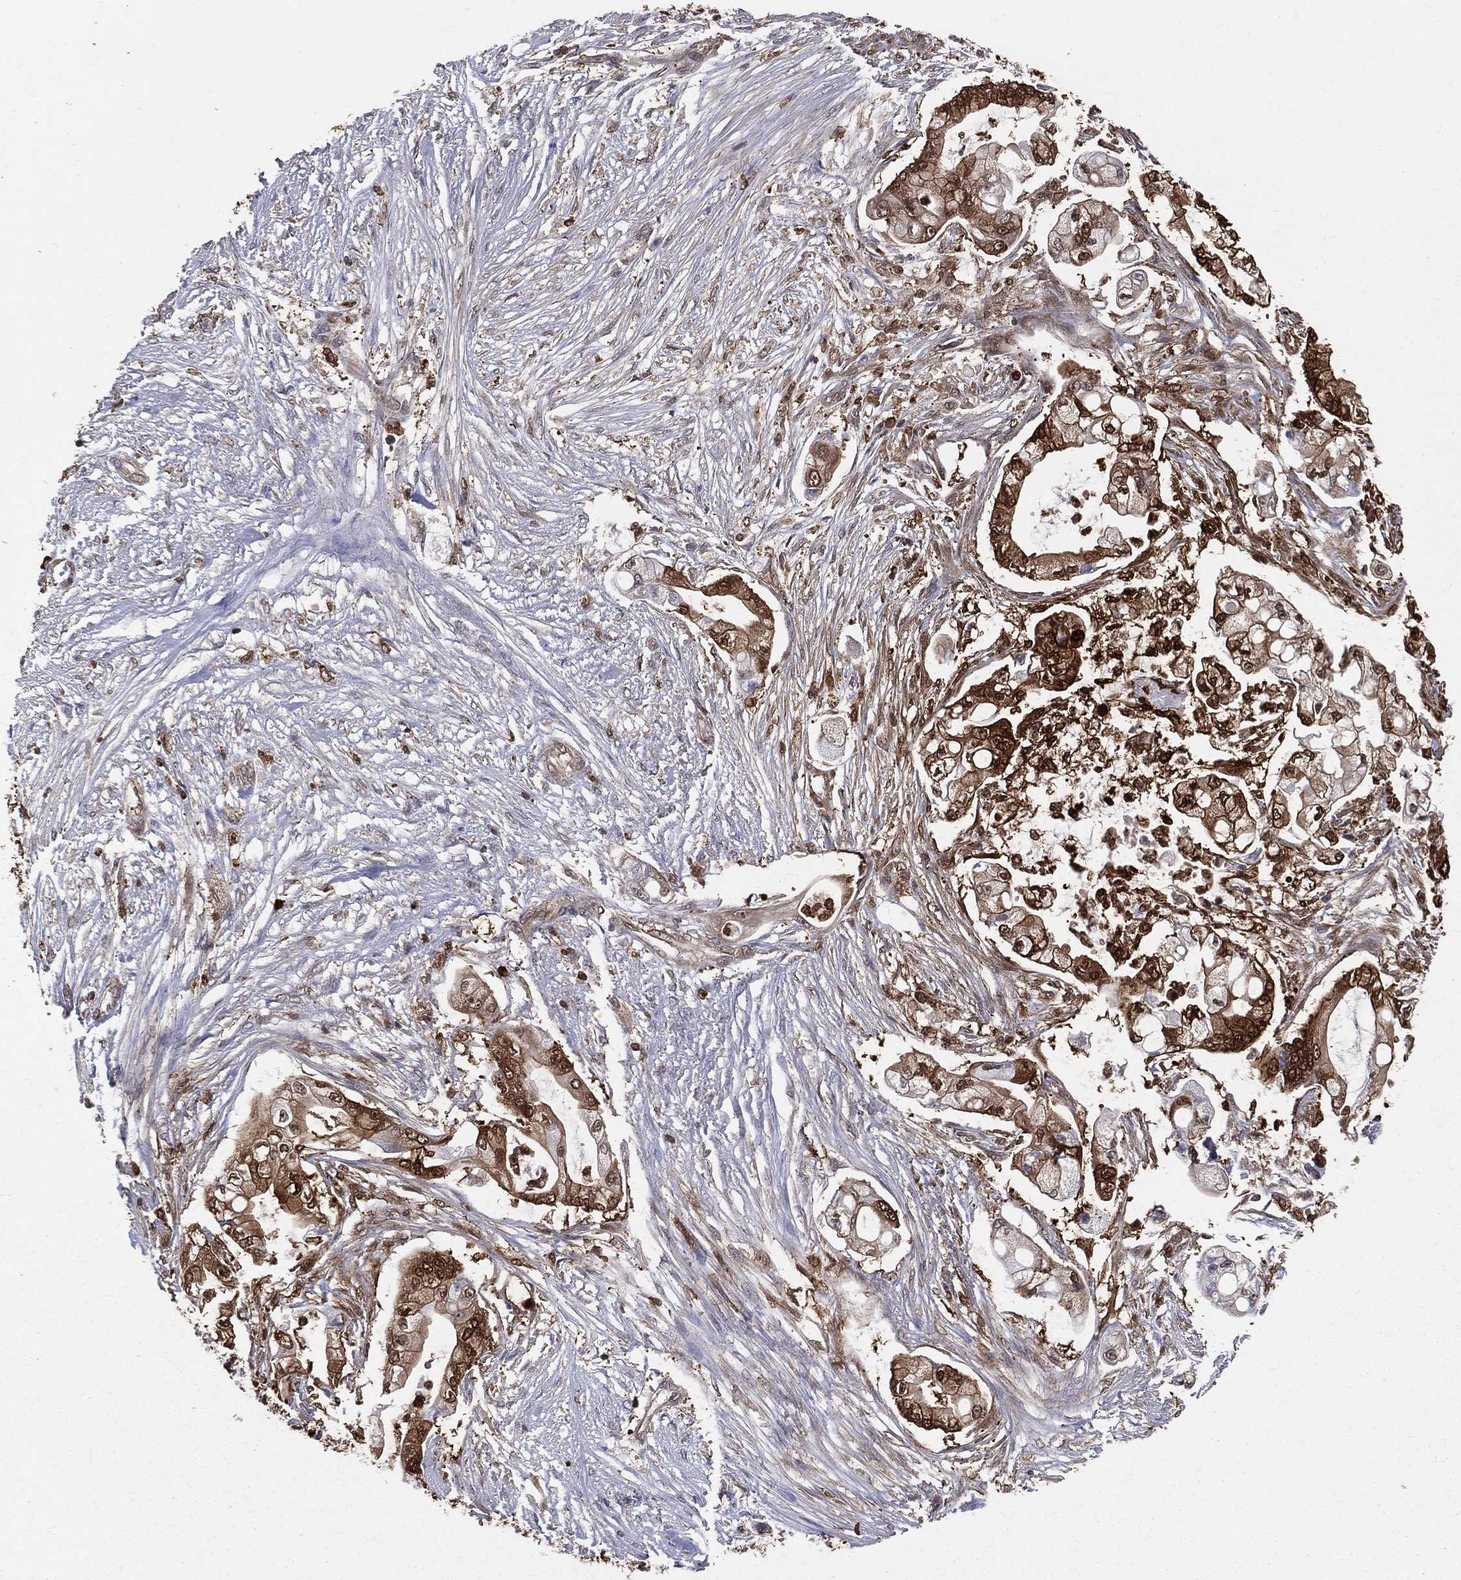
{"staining": {"intensity": "strong", "quantity": ">75%", "location": "cytoplasmic/membranous,nuclear"}, "tissue": "pancreatic cancer", "cell_type": "Tumor cells", "image_type": "cancer", "snomed": [{"axis": "morphology", "description": "Adenocarcinoma, NOS"}, {"axis": "topography", "description": "Pancreas"}], "caption": "Protein expression analysis of pancreatic adenocarcinoma exhibits strong cytoplasmic/membranous and nuclear expression in about >75% of tumor cells.", "gene": "ENO1", "patient": {"sex": "female", "age": 69}}